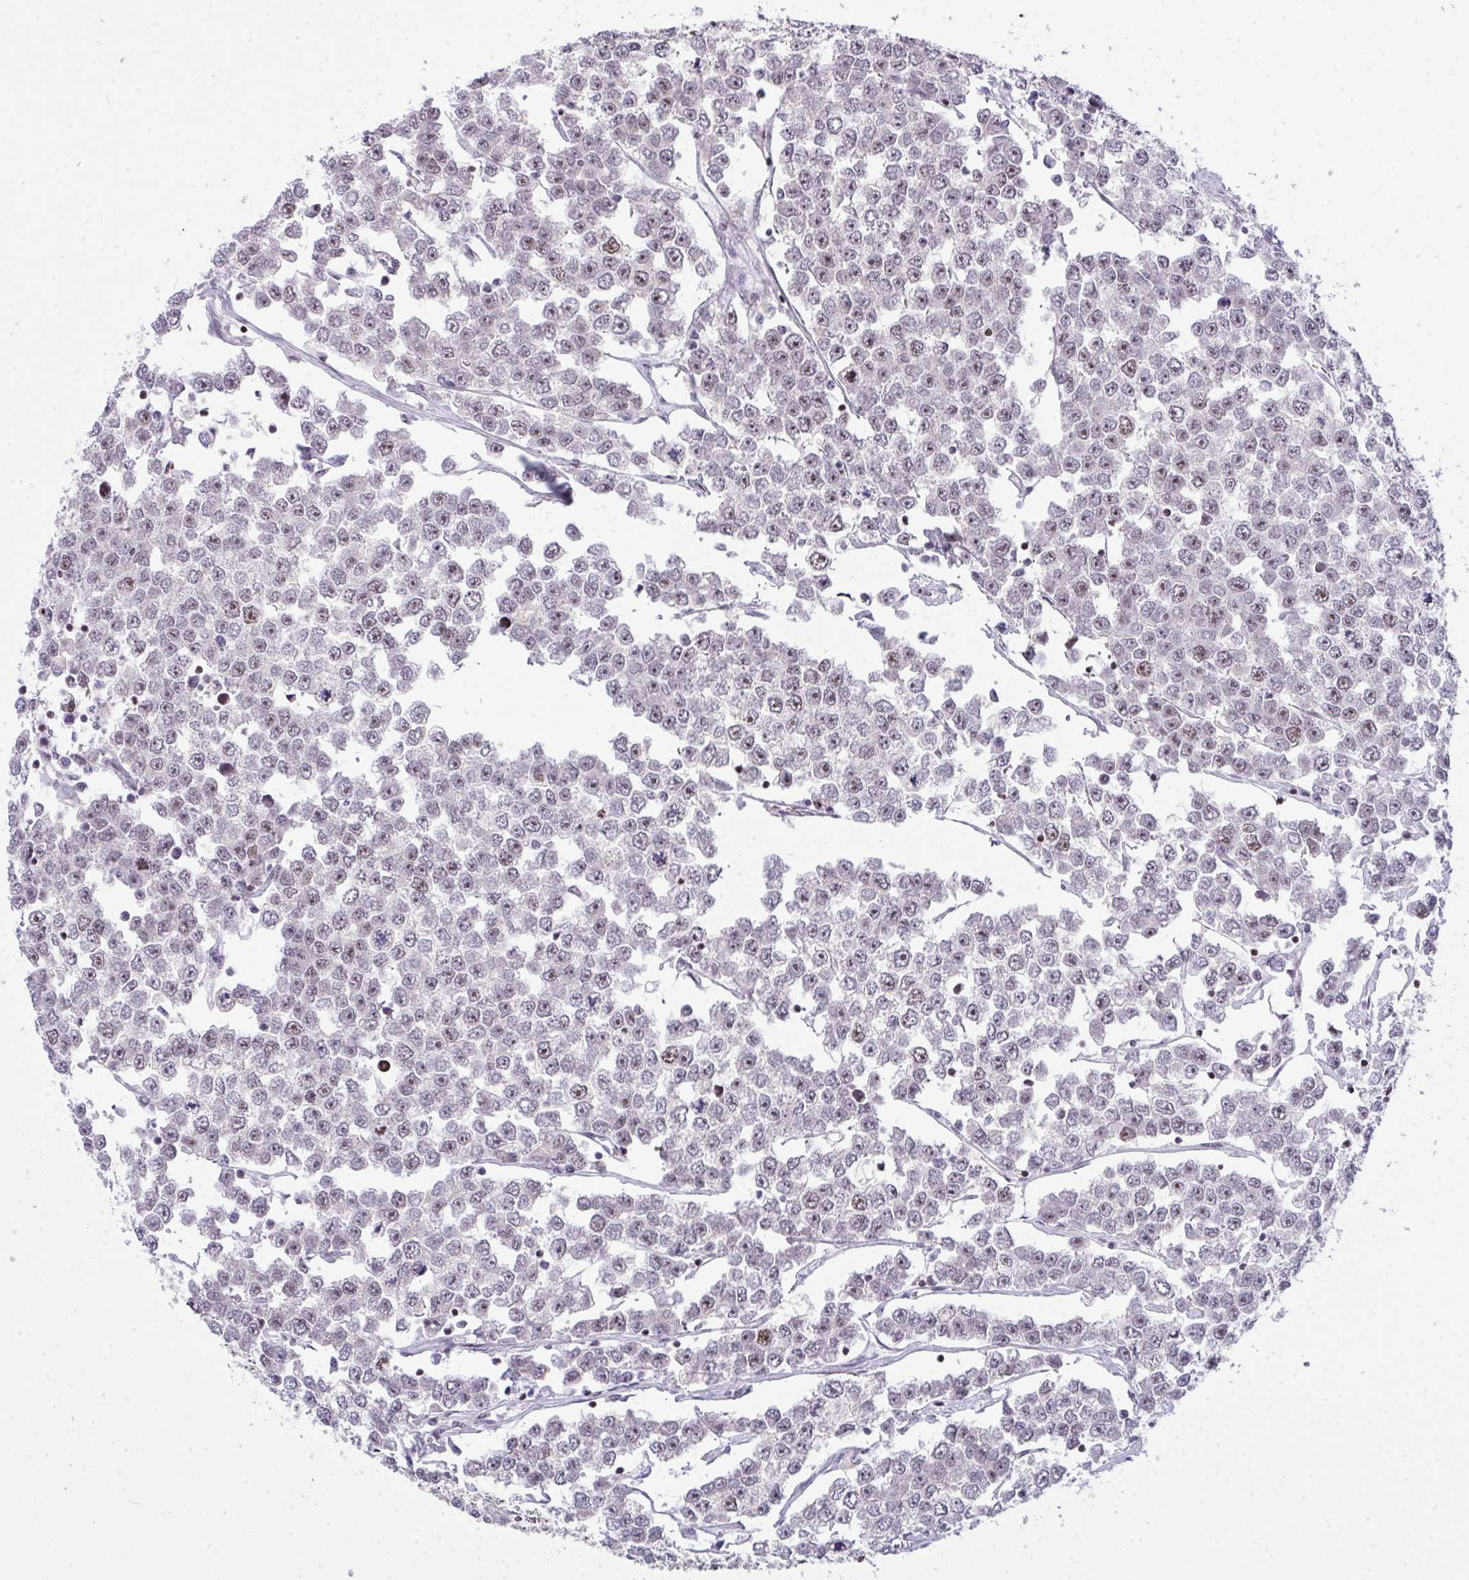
{"staining": {"intensity": "weak", "quantity": "25%-75%", "location": "nuclear"}, "tissue": "testis cancer", "cell_type": "Tumor cells", "image_type": "cancer", "snomed": [{"axis": "morphology", "description": "Seminoma, NOS"}, {"axis": "morphology", "description": "Carcinoma, Embryonal, NOS"}, {"axis": "topography", "description": "Testis"}], "caption": "Approximately 25%-75% of tumor cells in human testis seminoma display weak nuclear protein expression as visualized by brown immunohistochemical staining.", "gene": "PLPPR3", "patient": {"sex": "male", "age": 52}}